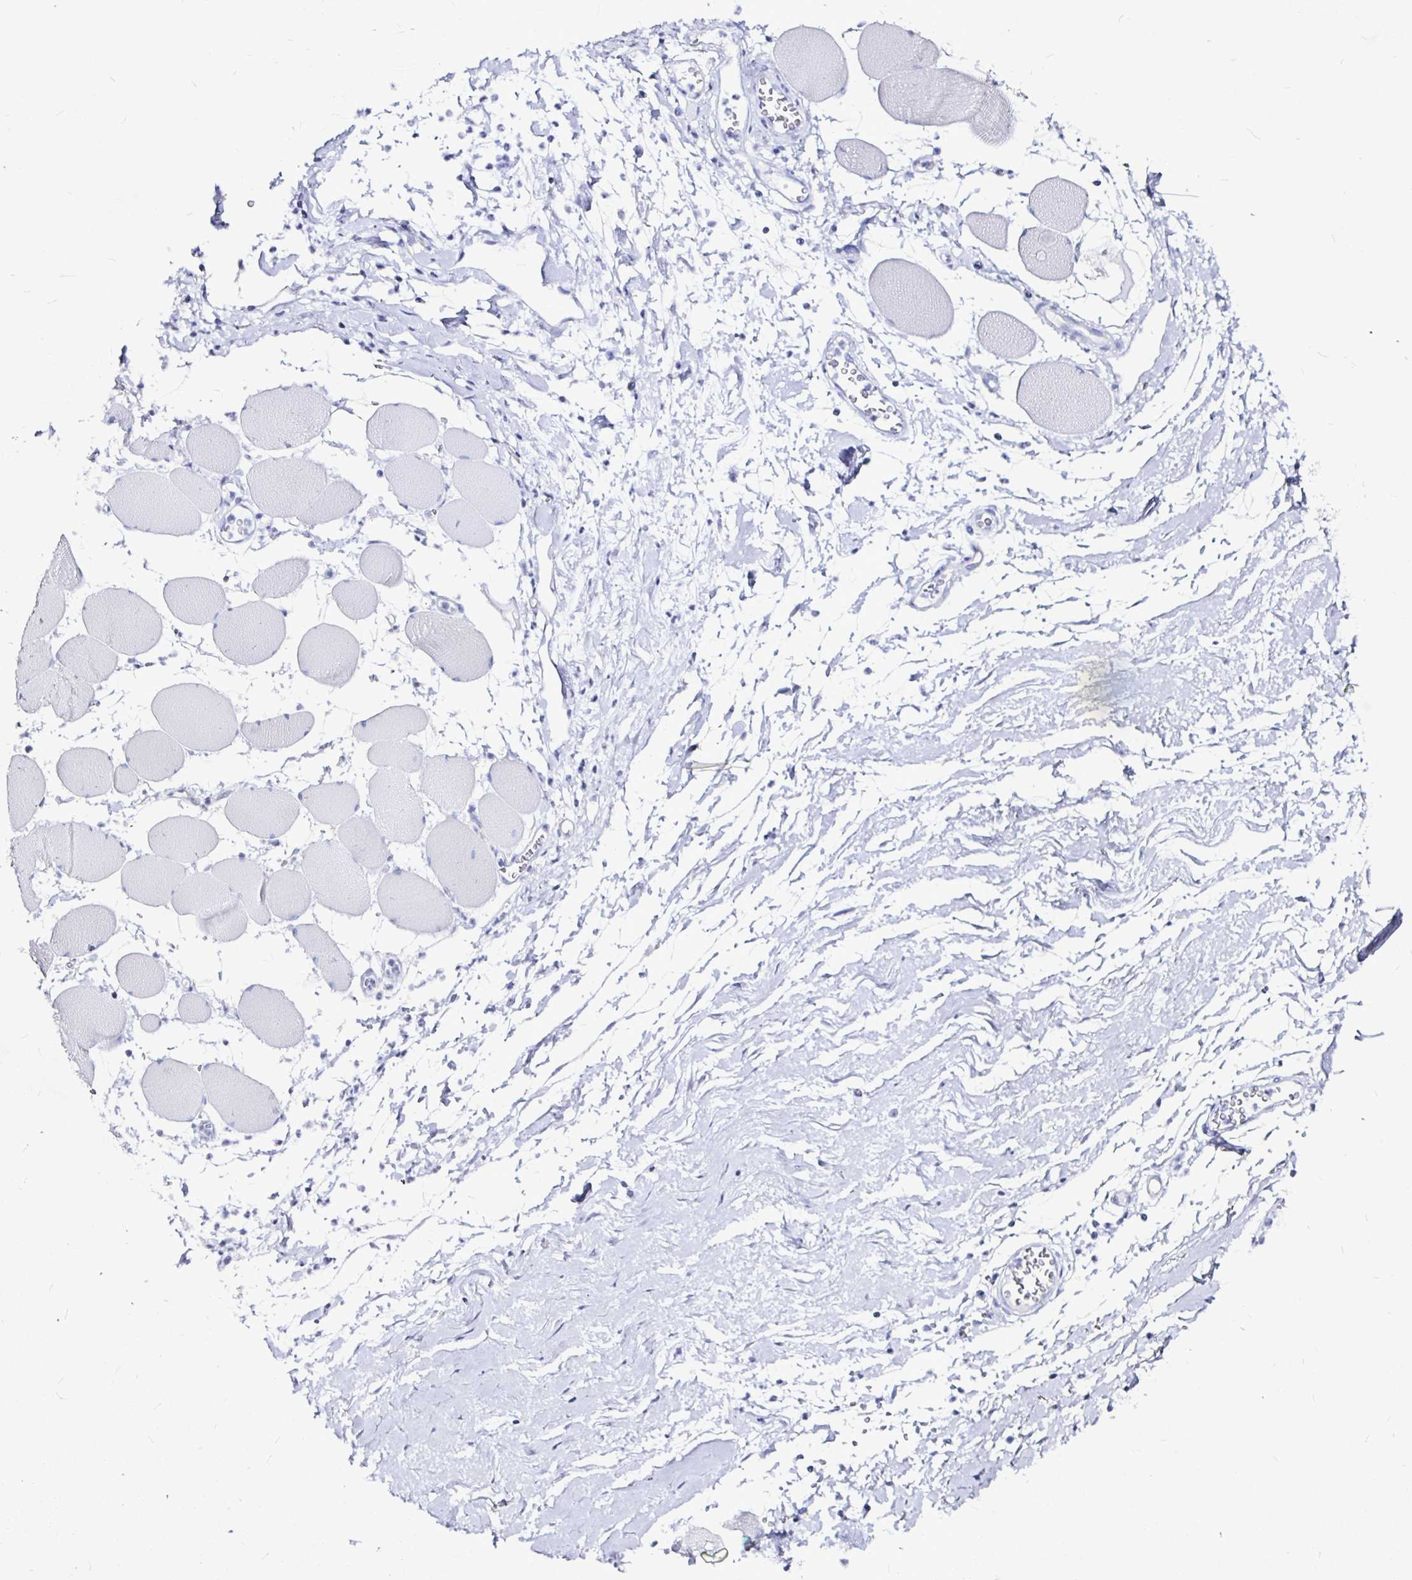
{"staining": {"intensity": "negative", "quantity": "none", "location": "none"}, "tissue": "skeletal muscle", "cell_type": "Myocytes", "image_type": "normal", "snomed": [{"axis": "morphology", "description": "Normal tissue, NOS"}, {"axis": "topography", "description": "Skeletal muscle"}], "caption": "Protein analysis of benign skeletal muscle reveals no significant expression in myocytes.", "gene": "LUZP4", "patient": {"sex": "female", "age": 75}}